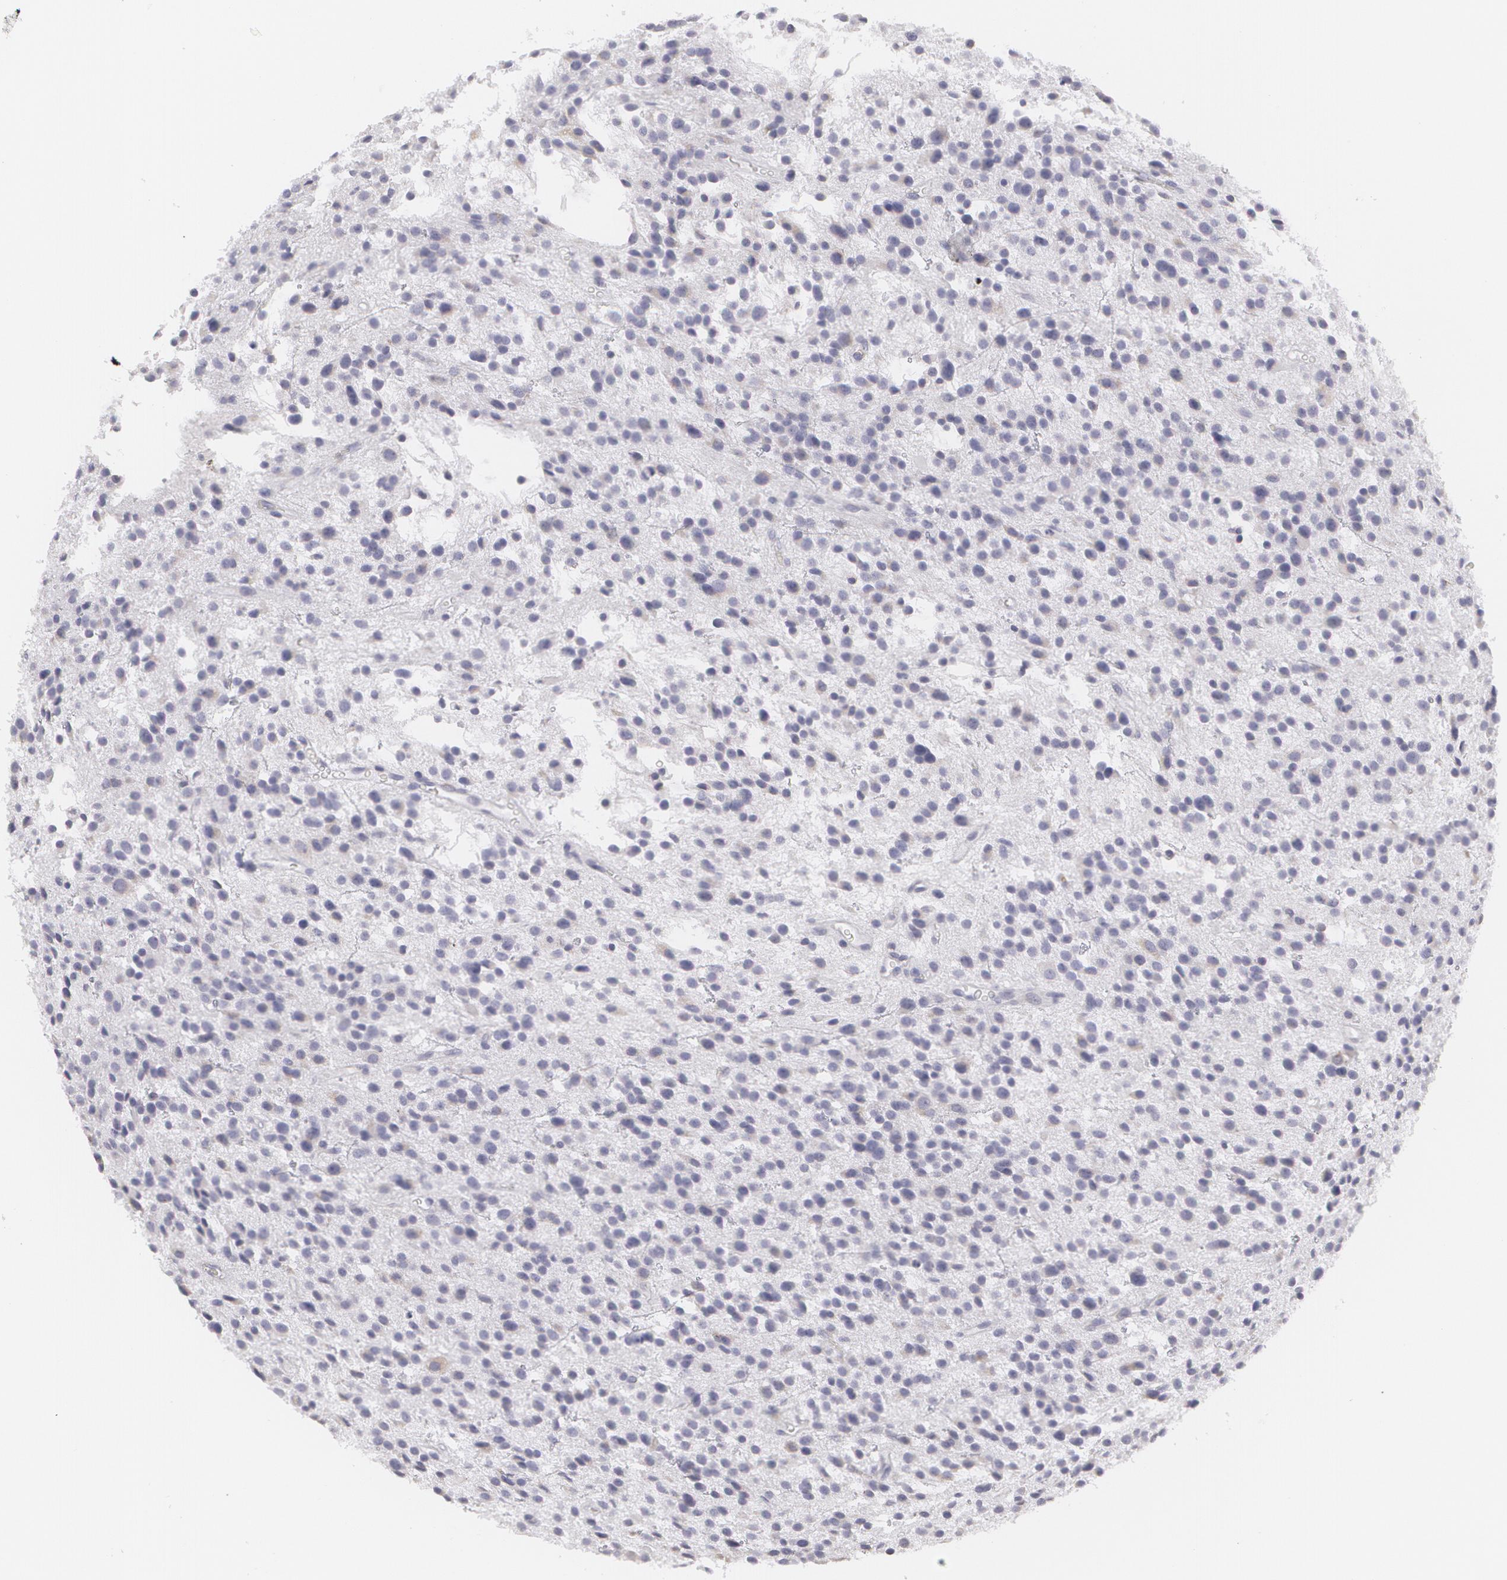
{"staining": {"intensity": "negative", "quantity": "none", "location": "none"}, "tissue": "glioma", "cell_type": "Tumor cells", "image_type": "cancer", "snomed": [{"axis": "morphology", "description": "Glioma, malignant, Low grade"}, {"axis": "topography", "description": "Brain"}], "caption": "This is an immunohistochemistry (IHC) photomicrograph of malignant low-grade glioma. There is no expression in tumor cells.", "gene": "MBNL3", "patient": {"sex": "female", "age": 36}}